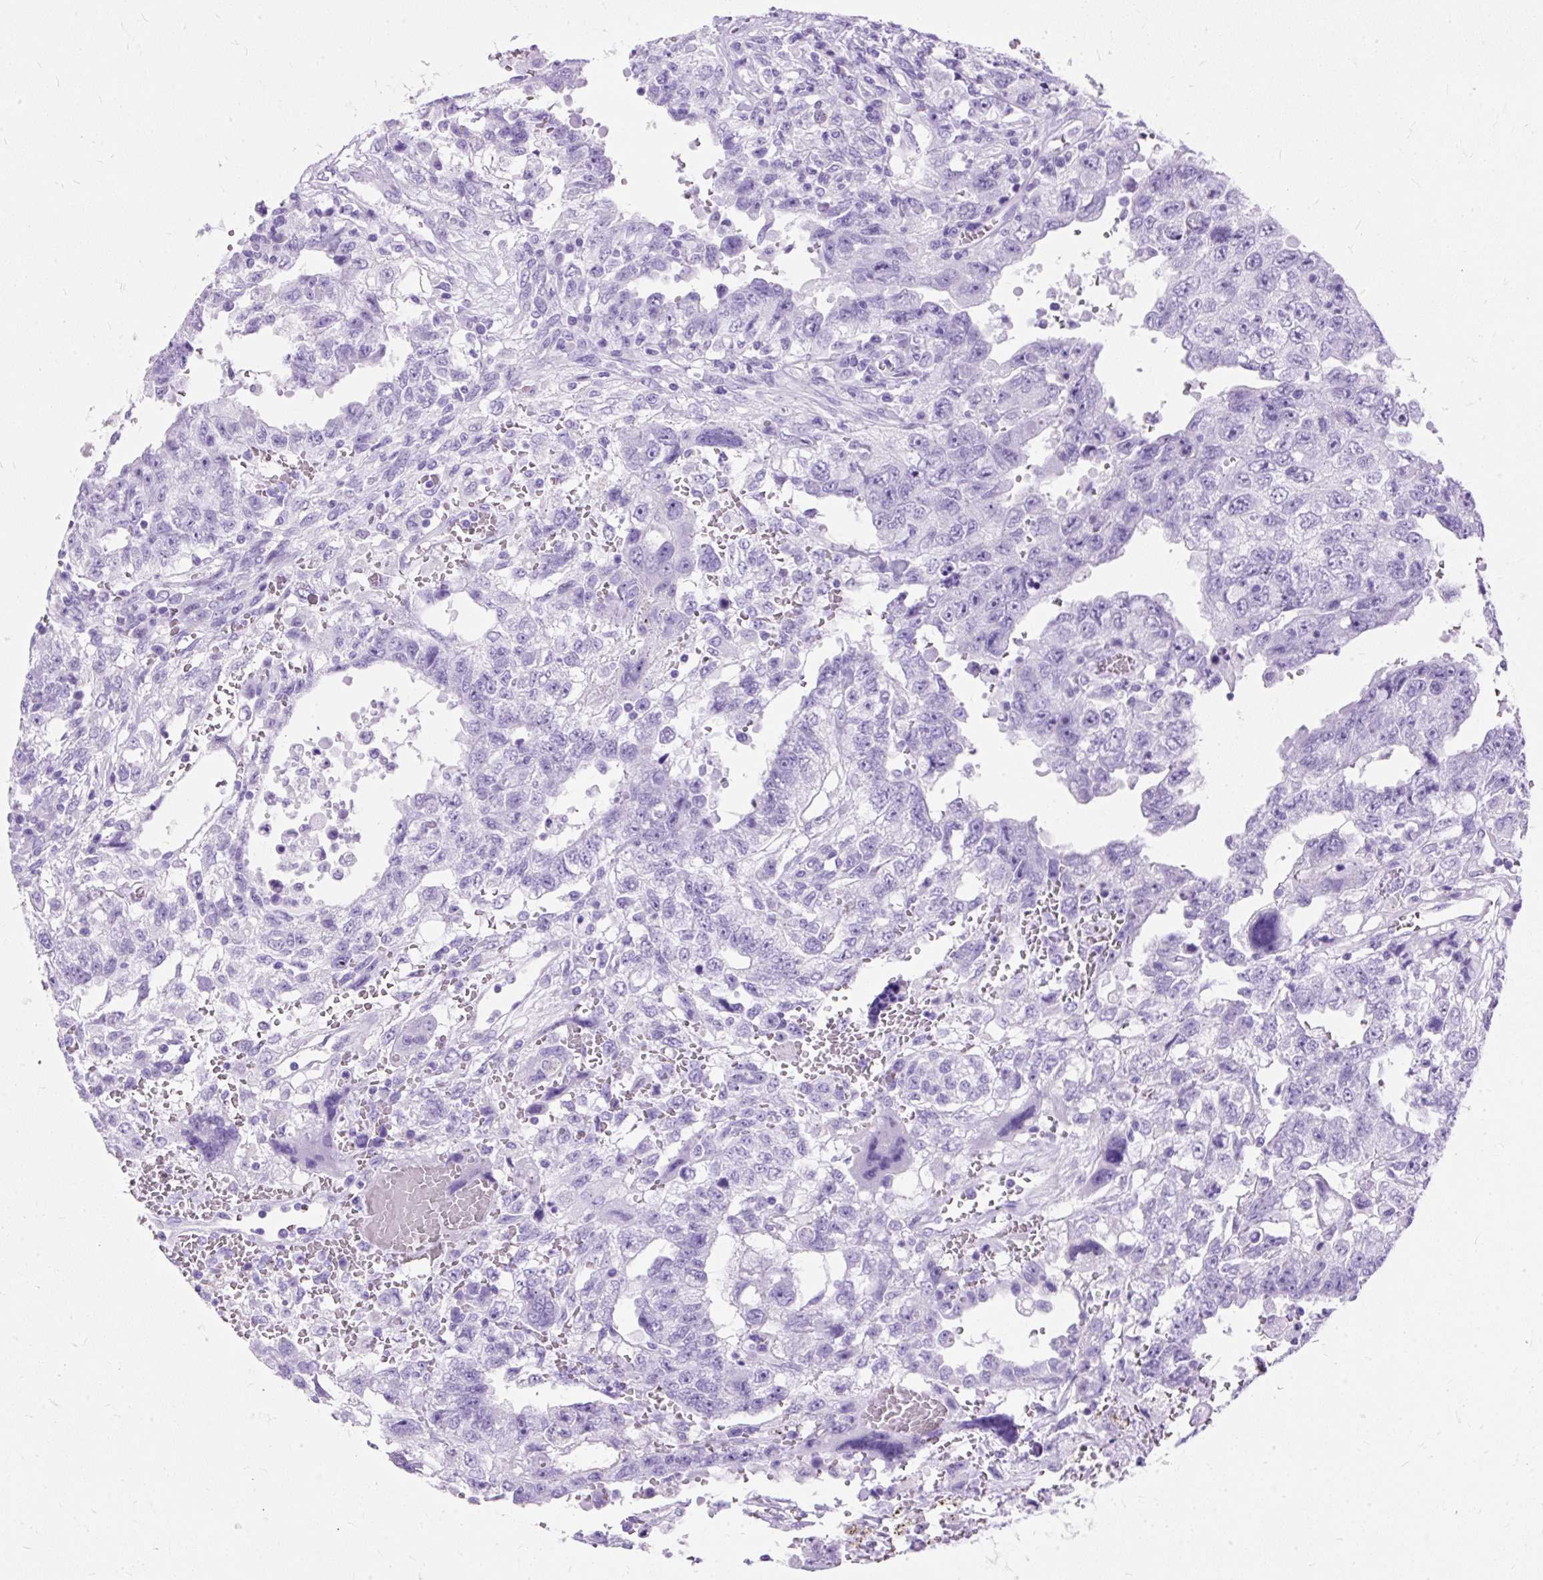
{"staining": {"intensity": "negative", "quantity": "none", "location": "none"}, "tissue": "testis cancer", "cell_type": "Tumor cells", "image_type": "cancer", "snomed": [{"axis": "morphology", "description": "Carcinoma, Embryonal, NOS"}, {"axis": "topography", "description": "Testis"}], "caption": "This is a histopathology image of immunohistochemistry (IHC) staining of testis cancer (embryonal carcinoma), which shows no positivity in tumor cells.", "gene": "PVALB", "patient": {"sex": "male", "age": 26}}